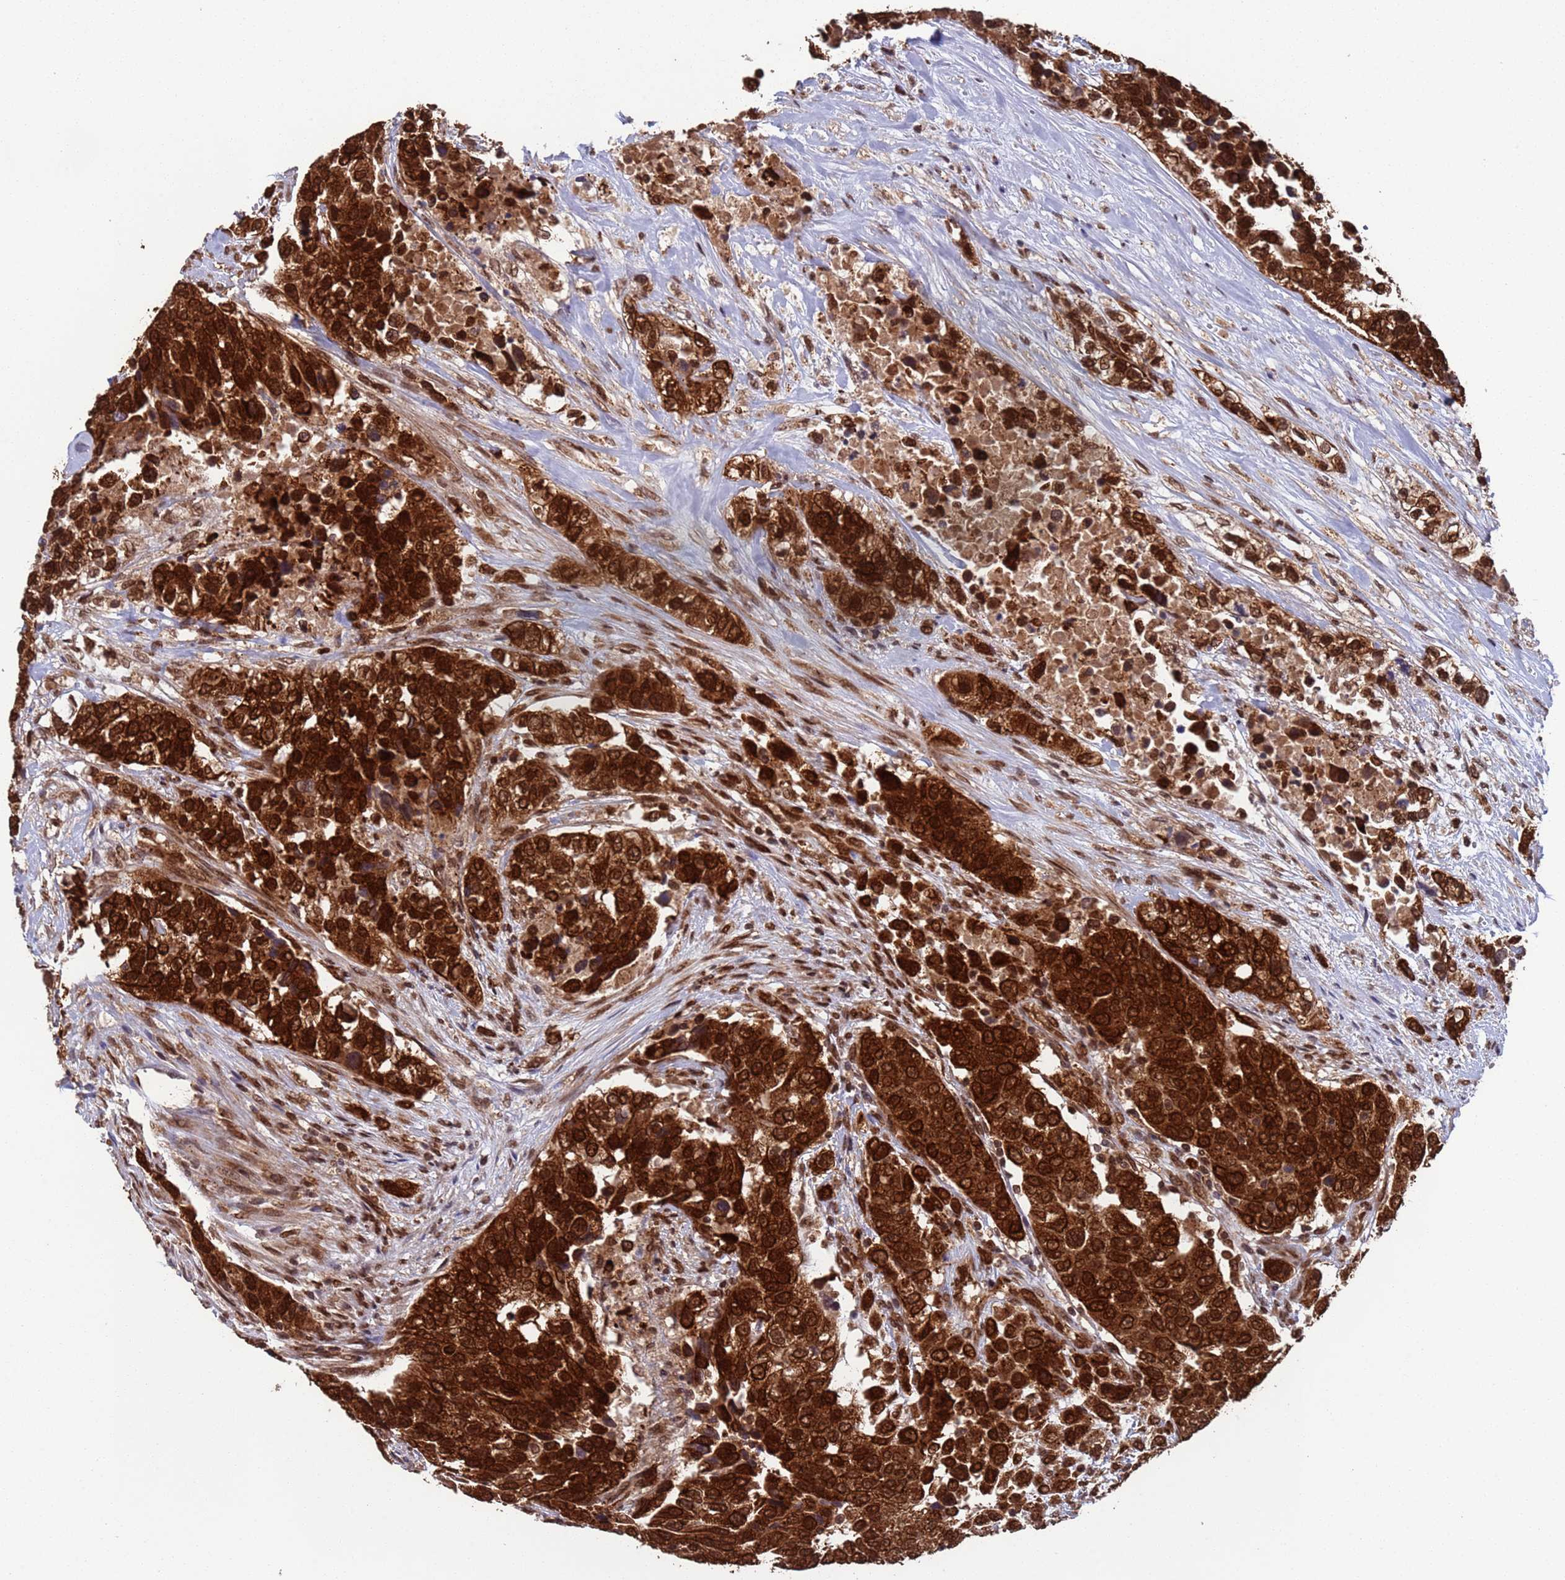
{"staining": {"intensity": "strong", "quantity": ">75%", "location": "cytoplasmic/membranous,nuclear"}, "tissue": "urothelial cancer", "cell_type": "Tumor cells", "image_type": "cancer", "snomed": [{"axis": "morphology", "description": "Urothelial carcinoma, High grade"}, {"axis": "topography", "description": "Urinary bladder"}], "caption": "Immunohistochemical staining of urothelial carcinoma (high-grade) displays strong cytoplasmic/membranous and nuclear protein positivity in about >75% of tumor cells.", "gene": "FUBP3", "patient": {"sex": "female", "age": 80}}